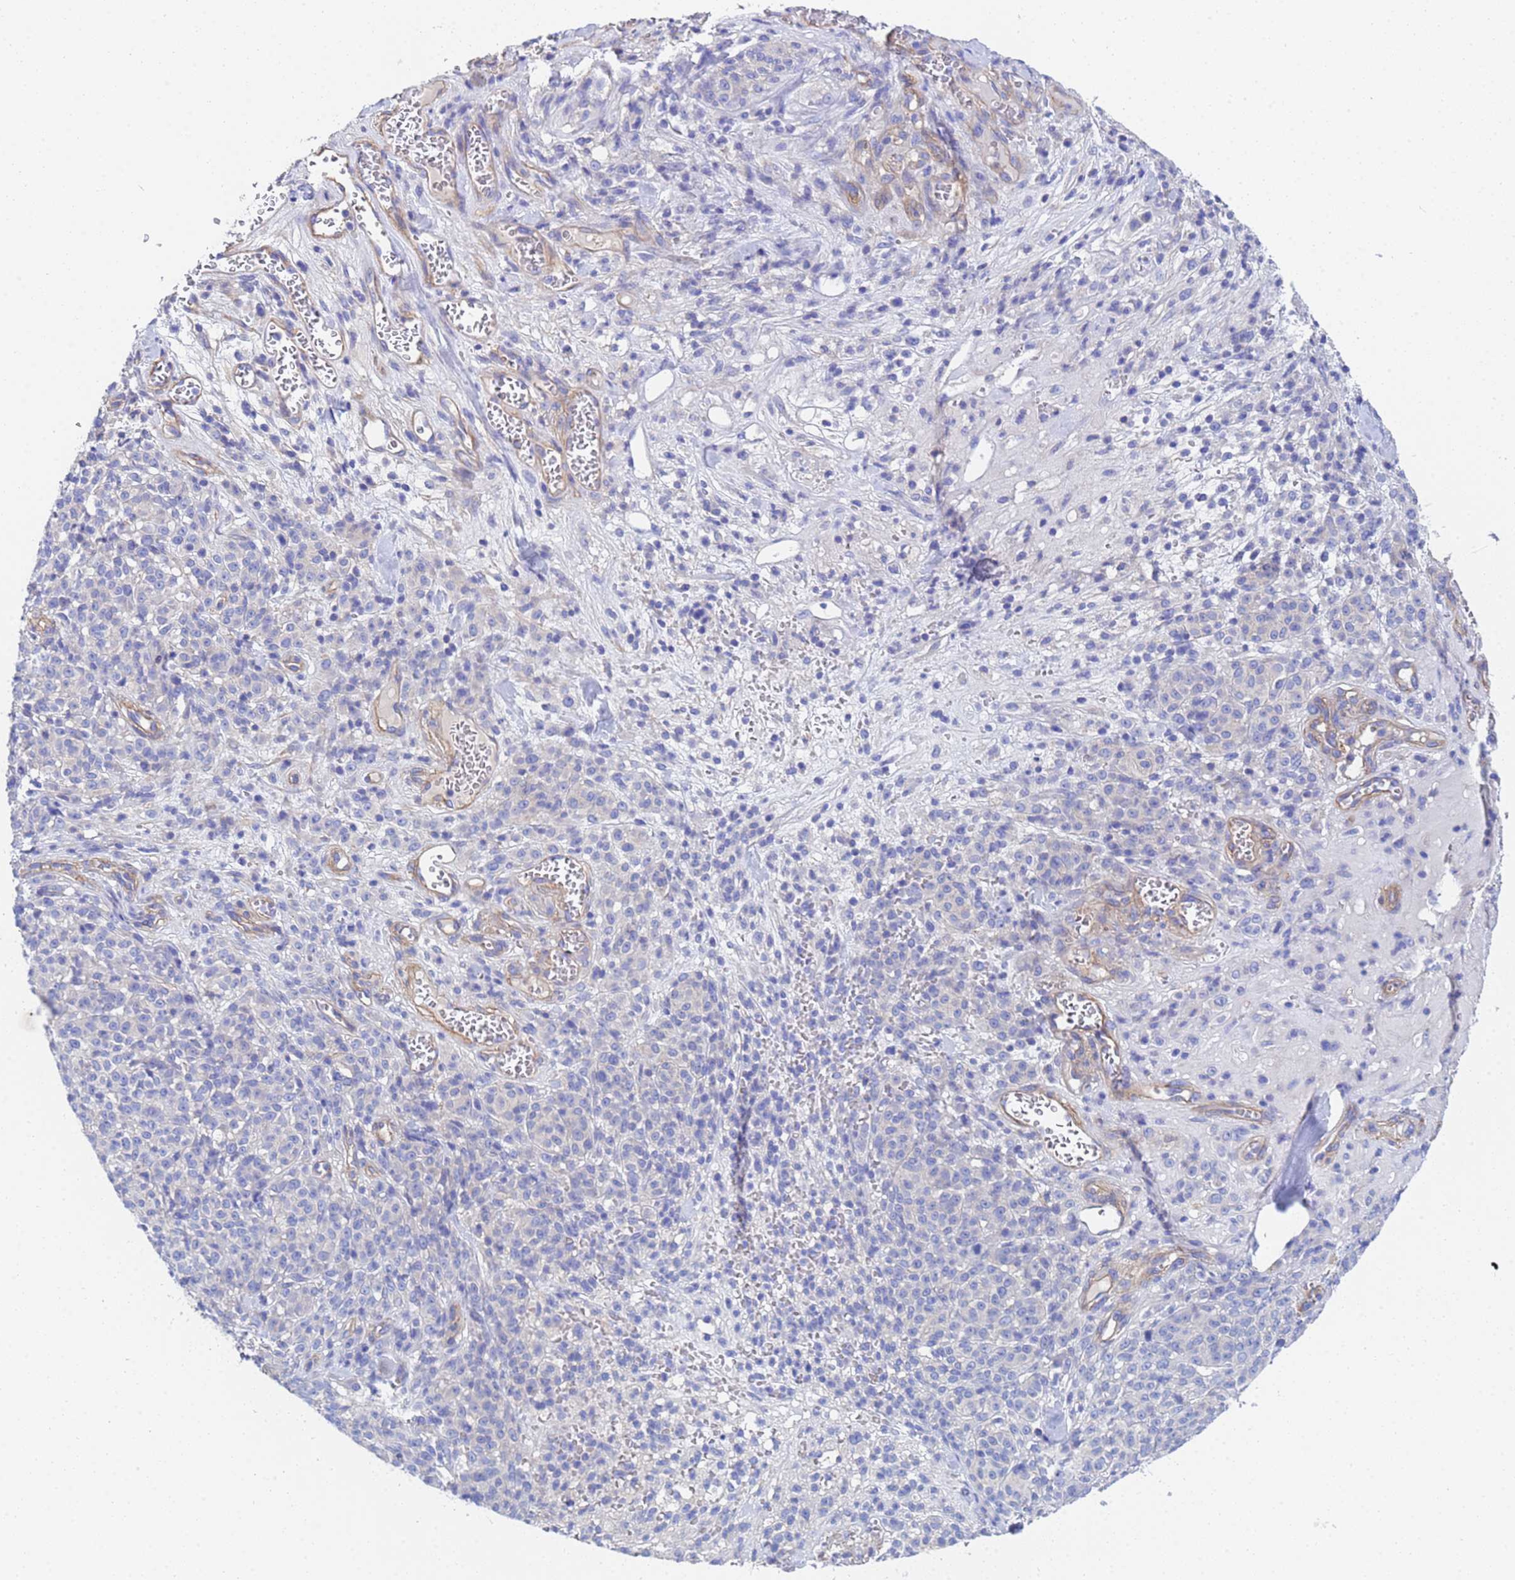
{"staining": {"intensity": "negative", "quantity": "none", "location": "none"}, "tissue": "melanoma", "cell_type": "Tumor cells", "image_type": "cancer", "snomed": [{"axis": "morphology", "description": "Normal tissue, NOS"}, {"axis": "morphology", "description": "Malignant melanoma, NOS"}, {"axis": "topography", "description": "Skin"}], "caption": "IHC photomicrograph of human malignant melanoma stained for a protein (brown), which shows no positivity in tumor cells.", "gene": "CST4", "patient": {"sex": "female", "age": 34}}